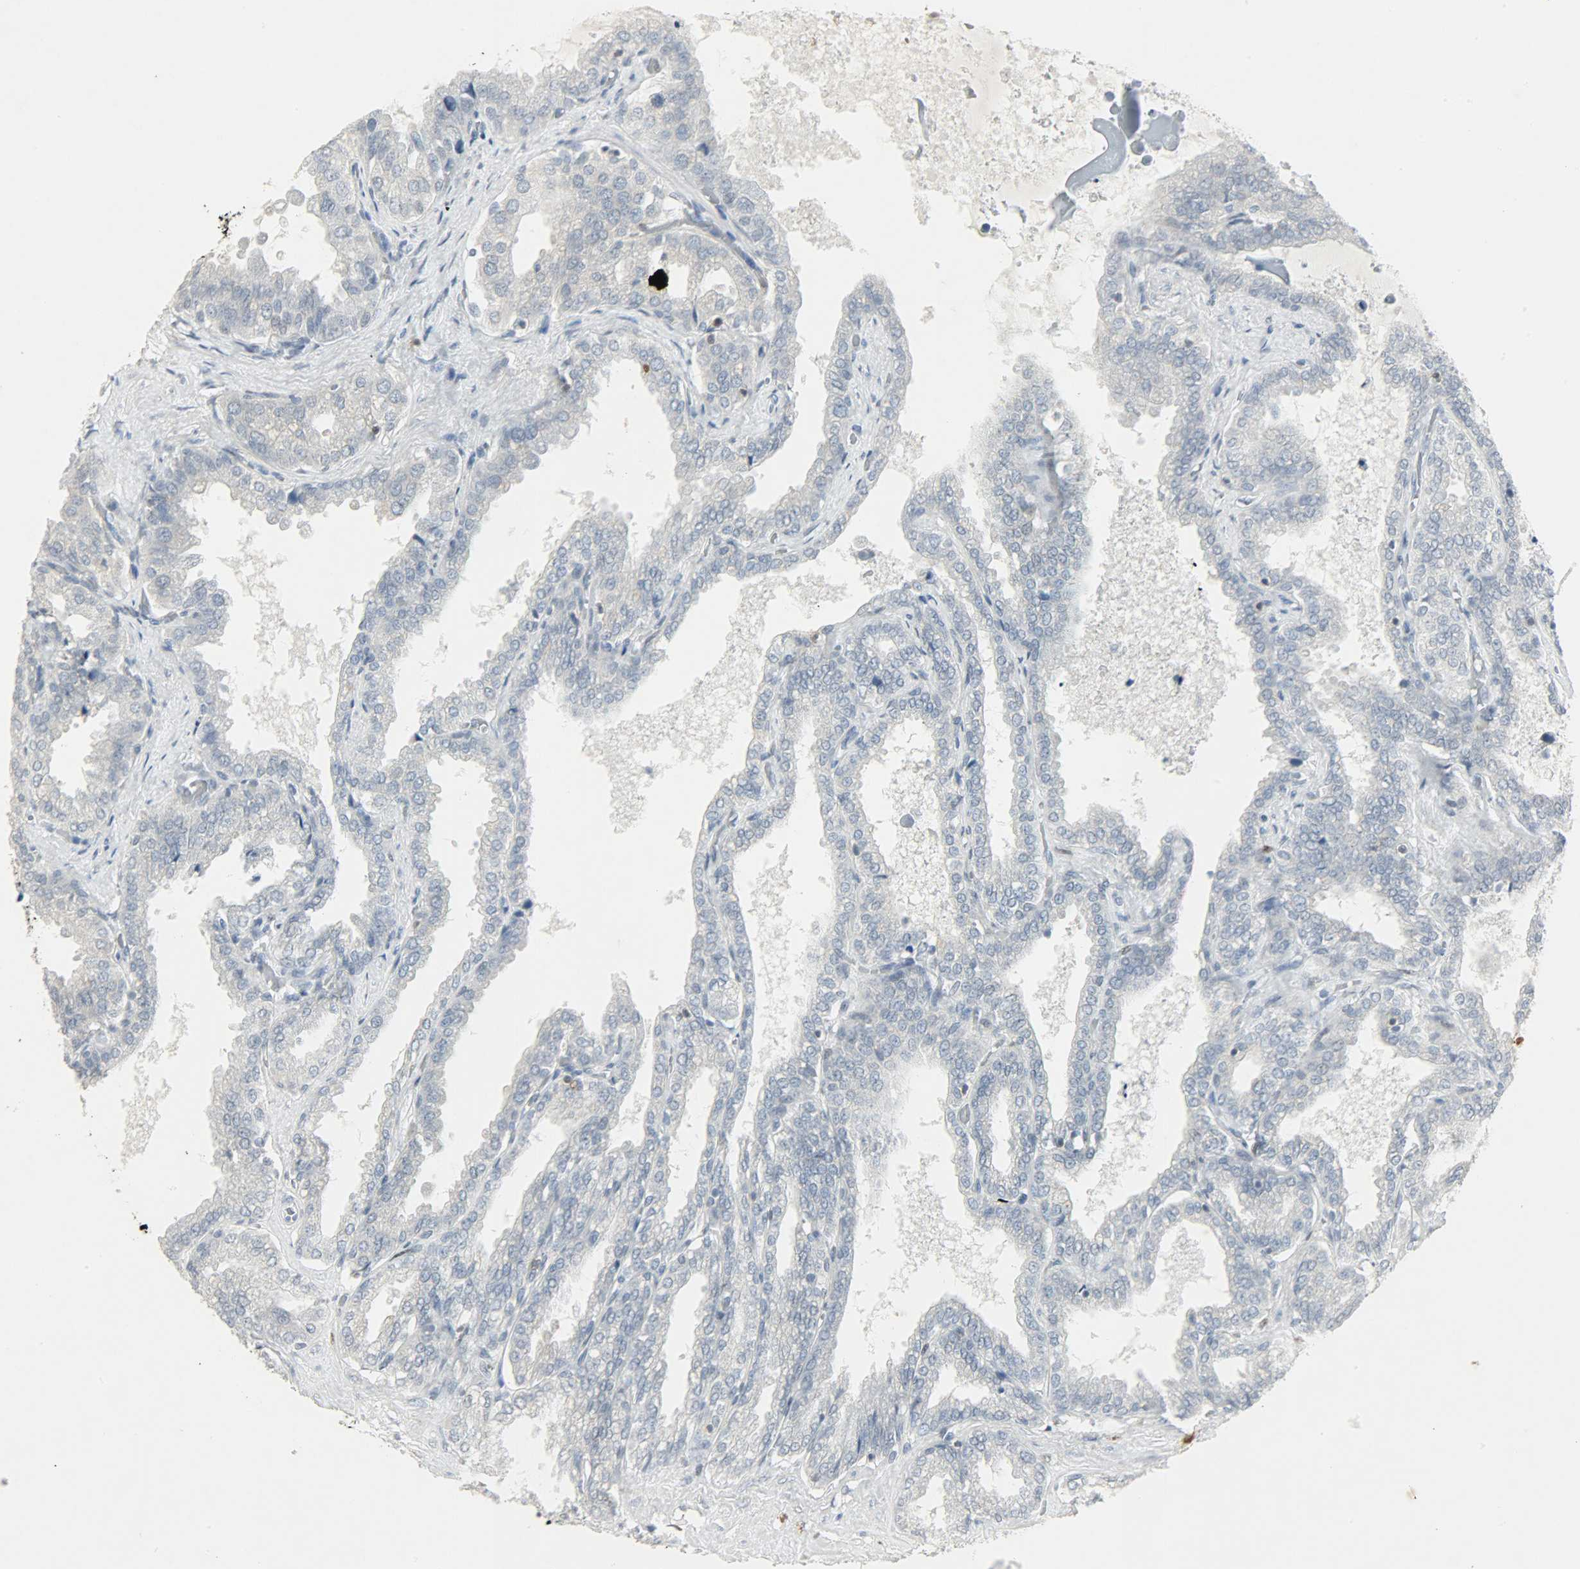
{"staining": {"intensity": "weak", "quantity": "25%-75%", "location": "cytoplasmic/membranous"}, "tissue": "seminal vesicle", "cell_type": "Glandular cells", "image_type": "normal", "snomed": [{"axis": "morphology", "description": "Normal tissue, NOS"}, {"axis": "topography", "description": "Seminal veicle"}], "caption": "Seminal vesicle stained with a brown dye displays weak cytoplasmic/membranous positive positivity in approximately 25%-75% of glandular cells.", "gene": "CAMK4", "patient": {"sex": "male", "age": 46}}